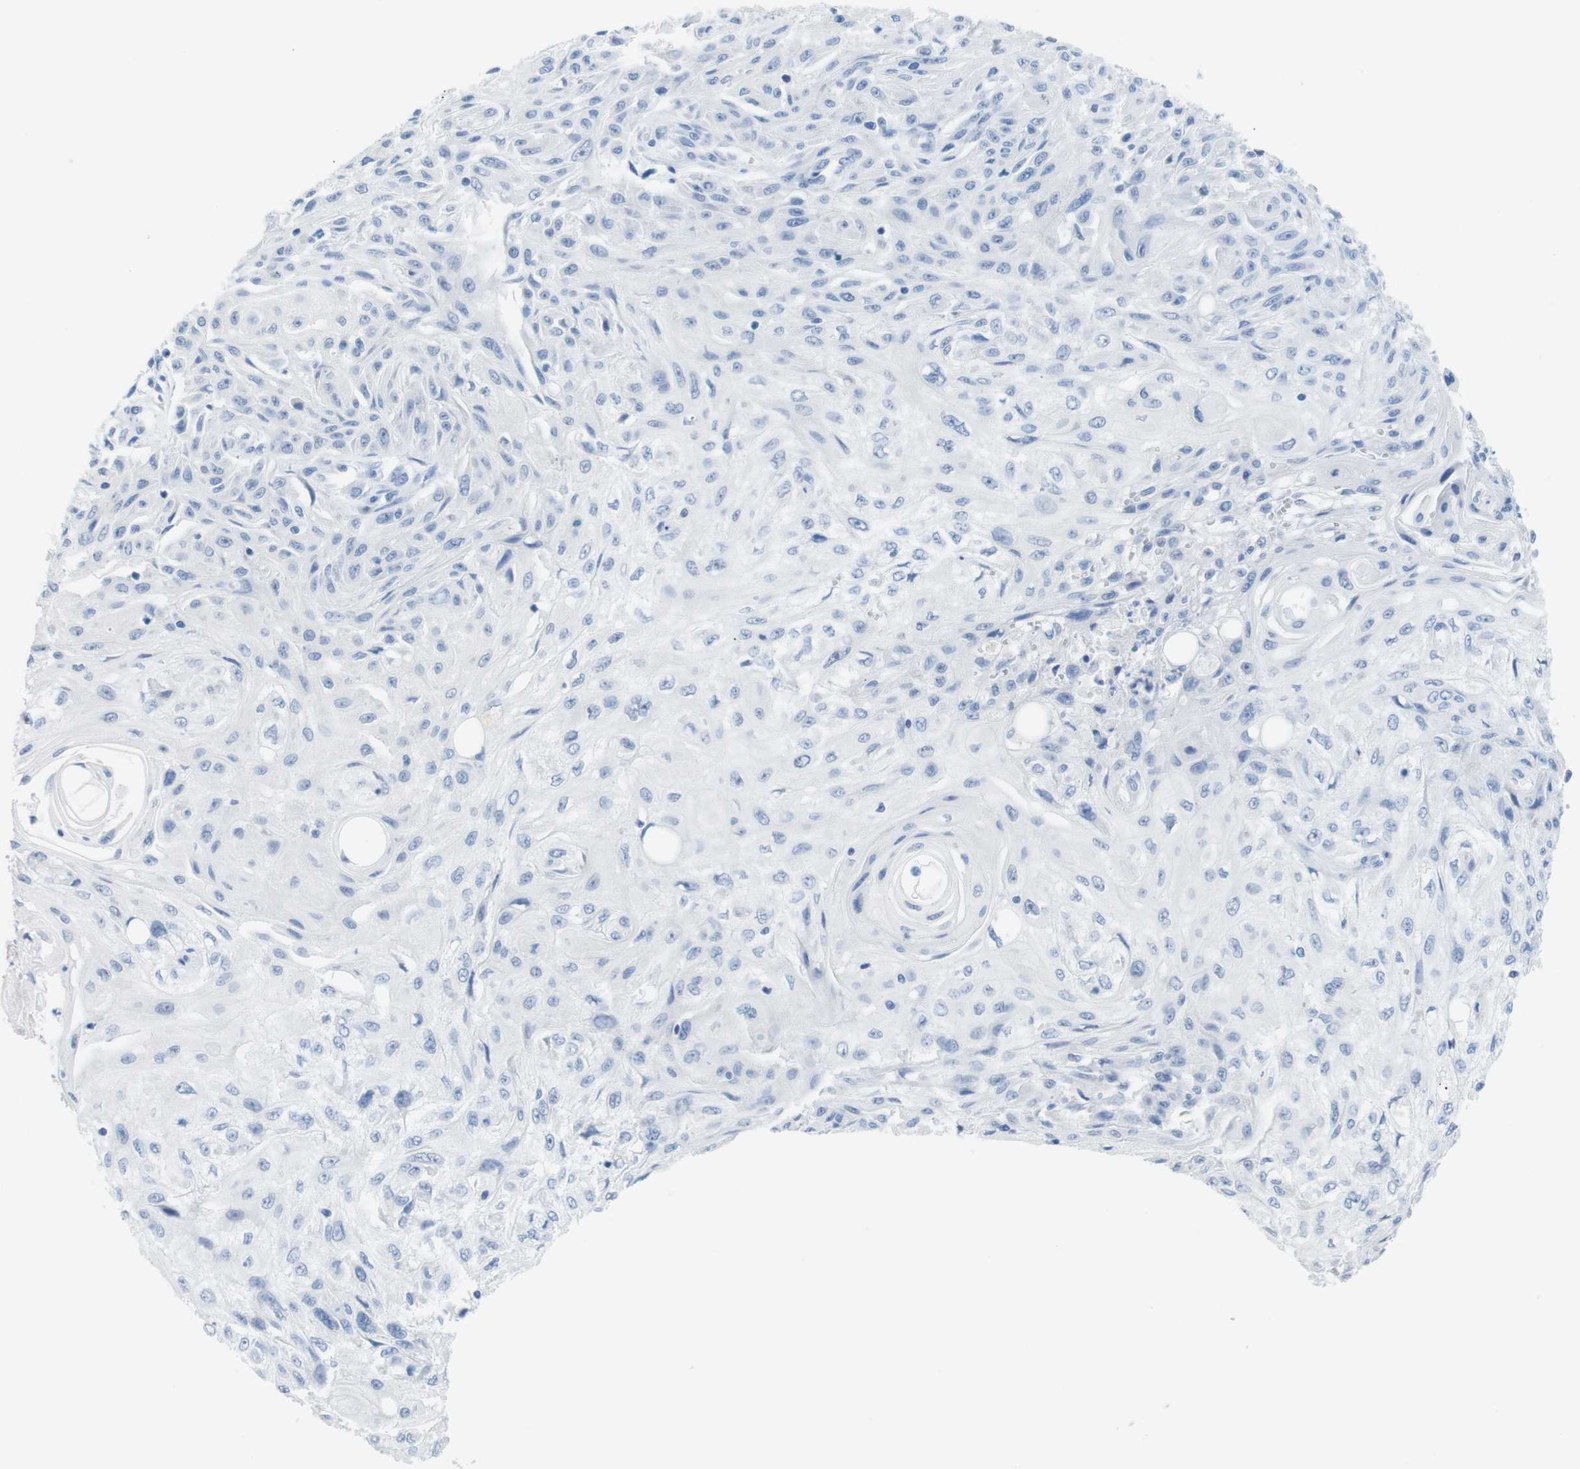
{"staining": {"intensity": "negative", "quantity": "none", "location": "none"}, "tissue": "skin cancer", "cell_type": "Tumor cells", "image_type": "cancer", "snomed": [{"axis": "morphology", "description": "Squamous cell carcinoma, NOS"}, {"axis": "topography", "description": "Skin"}], "caption": "The histopathology image shows no significant staining in tumor cells of skin cancer.", "gene": "OPN1SW", "patient": {"sex": "male", "age": 75}}